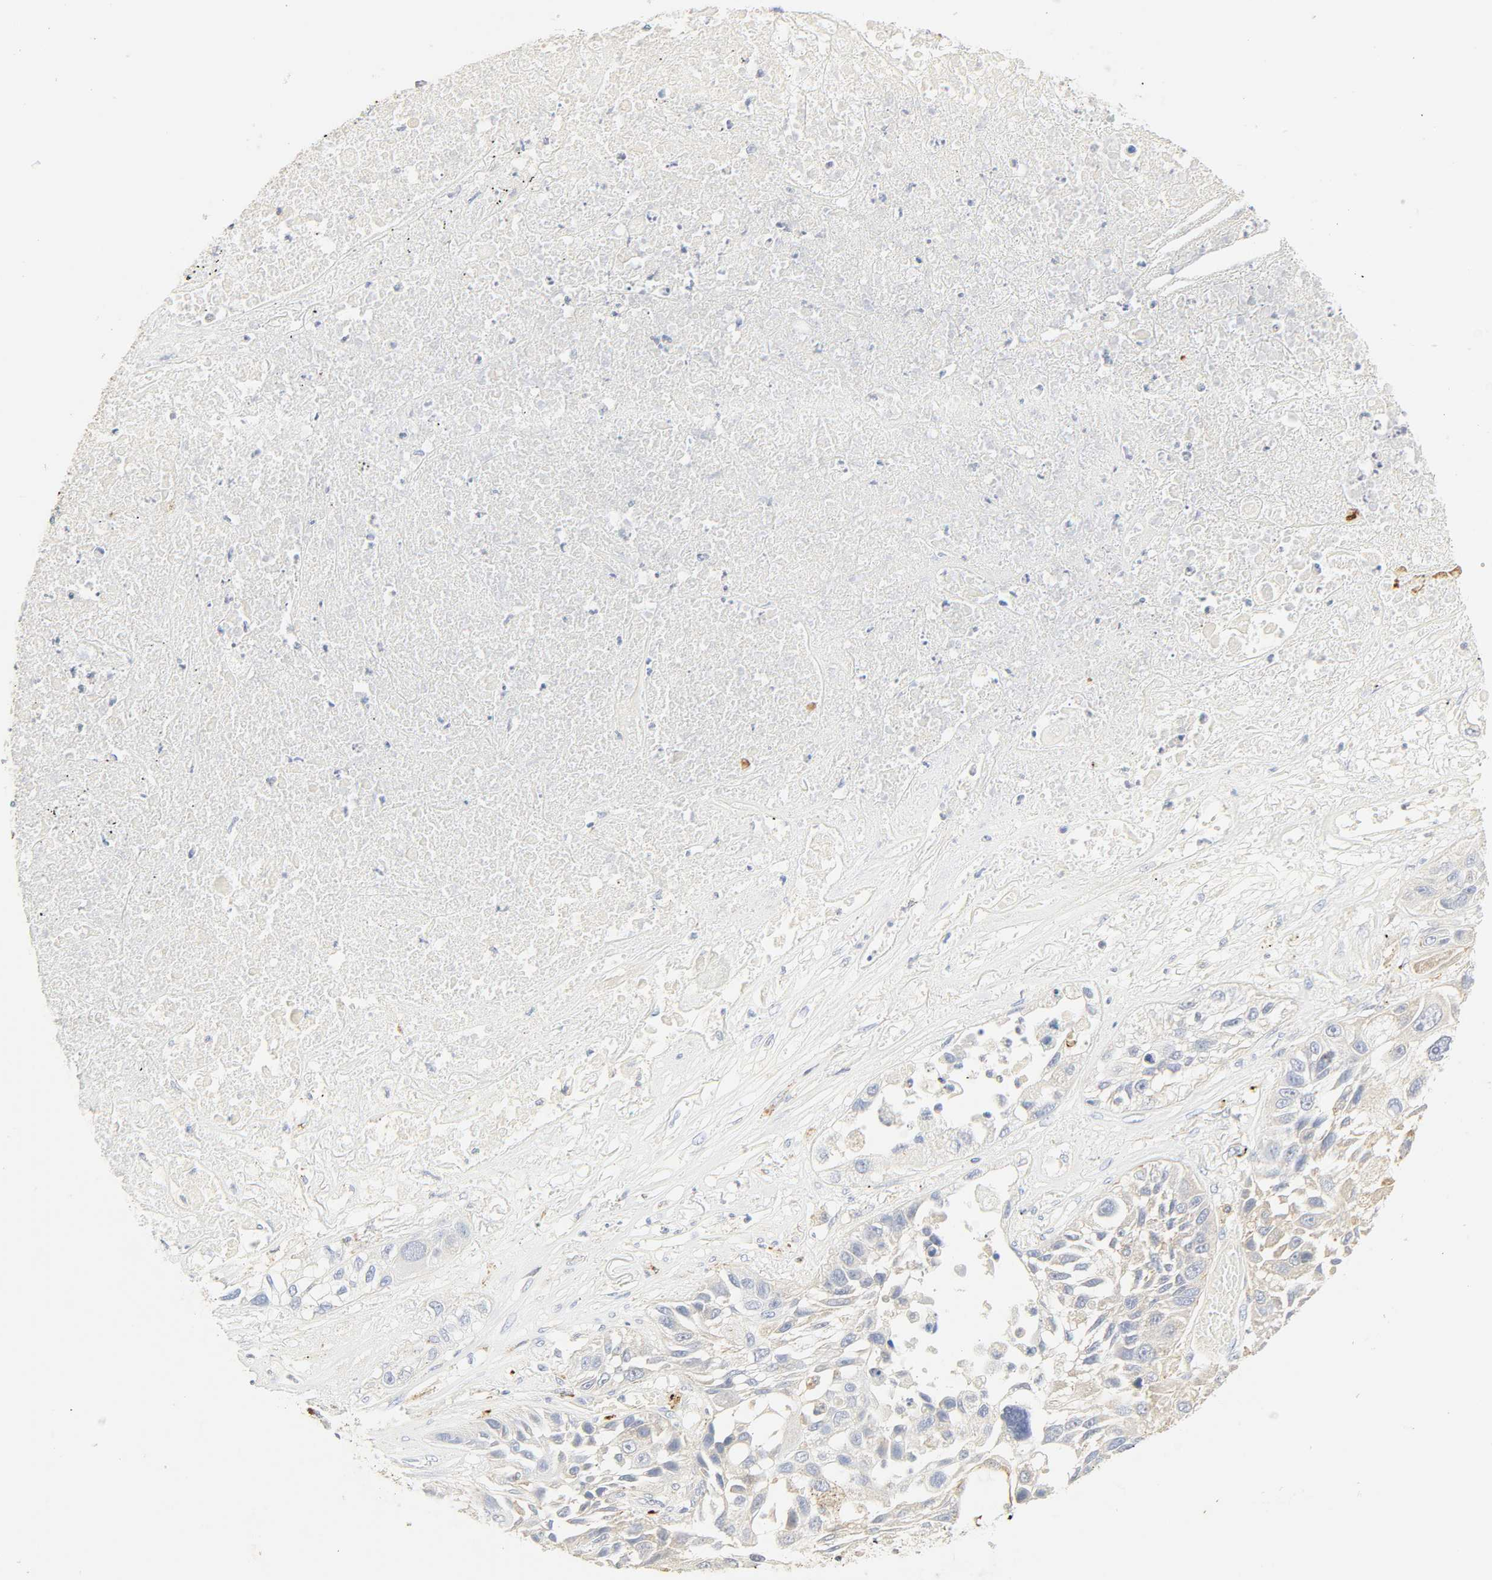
{"staining": {"intensity": "negative", "quantity": "none", "location": "none"}, "tissue": "lung cancer", "cell_type": "Tumor cells", "image_type": "cancer", "snomed": [{"axis": "morphology", "description": "Squamous cell carcinoma, NOS"}, {"axis": "topography", "description": "Lung"}], "caption": "Tumor cells are negative for brown protein staining in squamous cell carcinoma (lung).", "gene": "CAMK2A", "patient": {"sex": "male", "age": 71}}